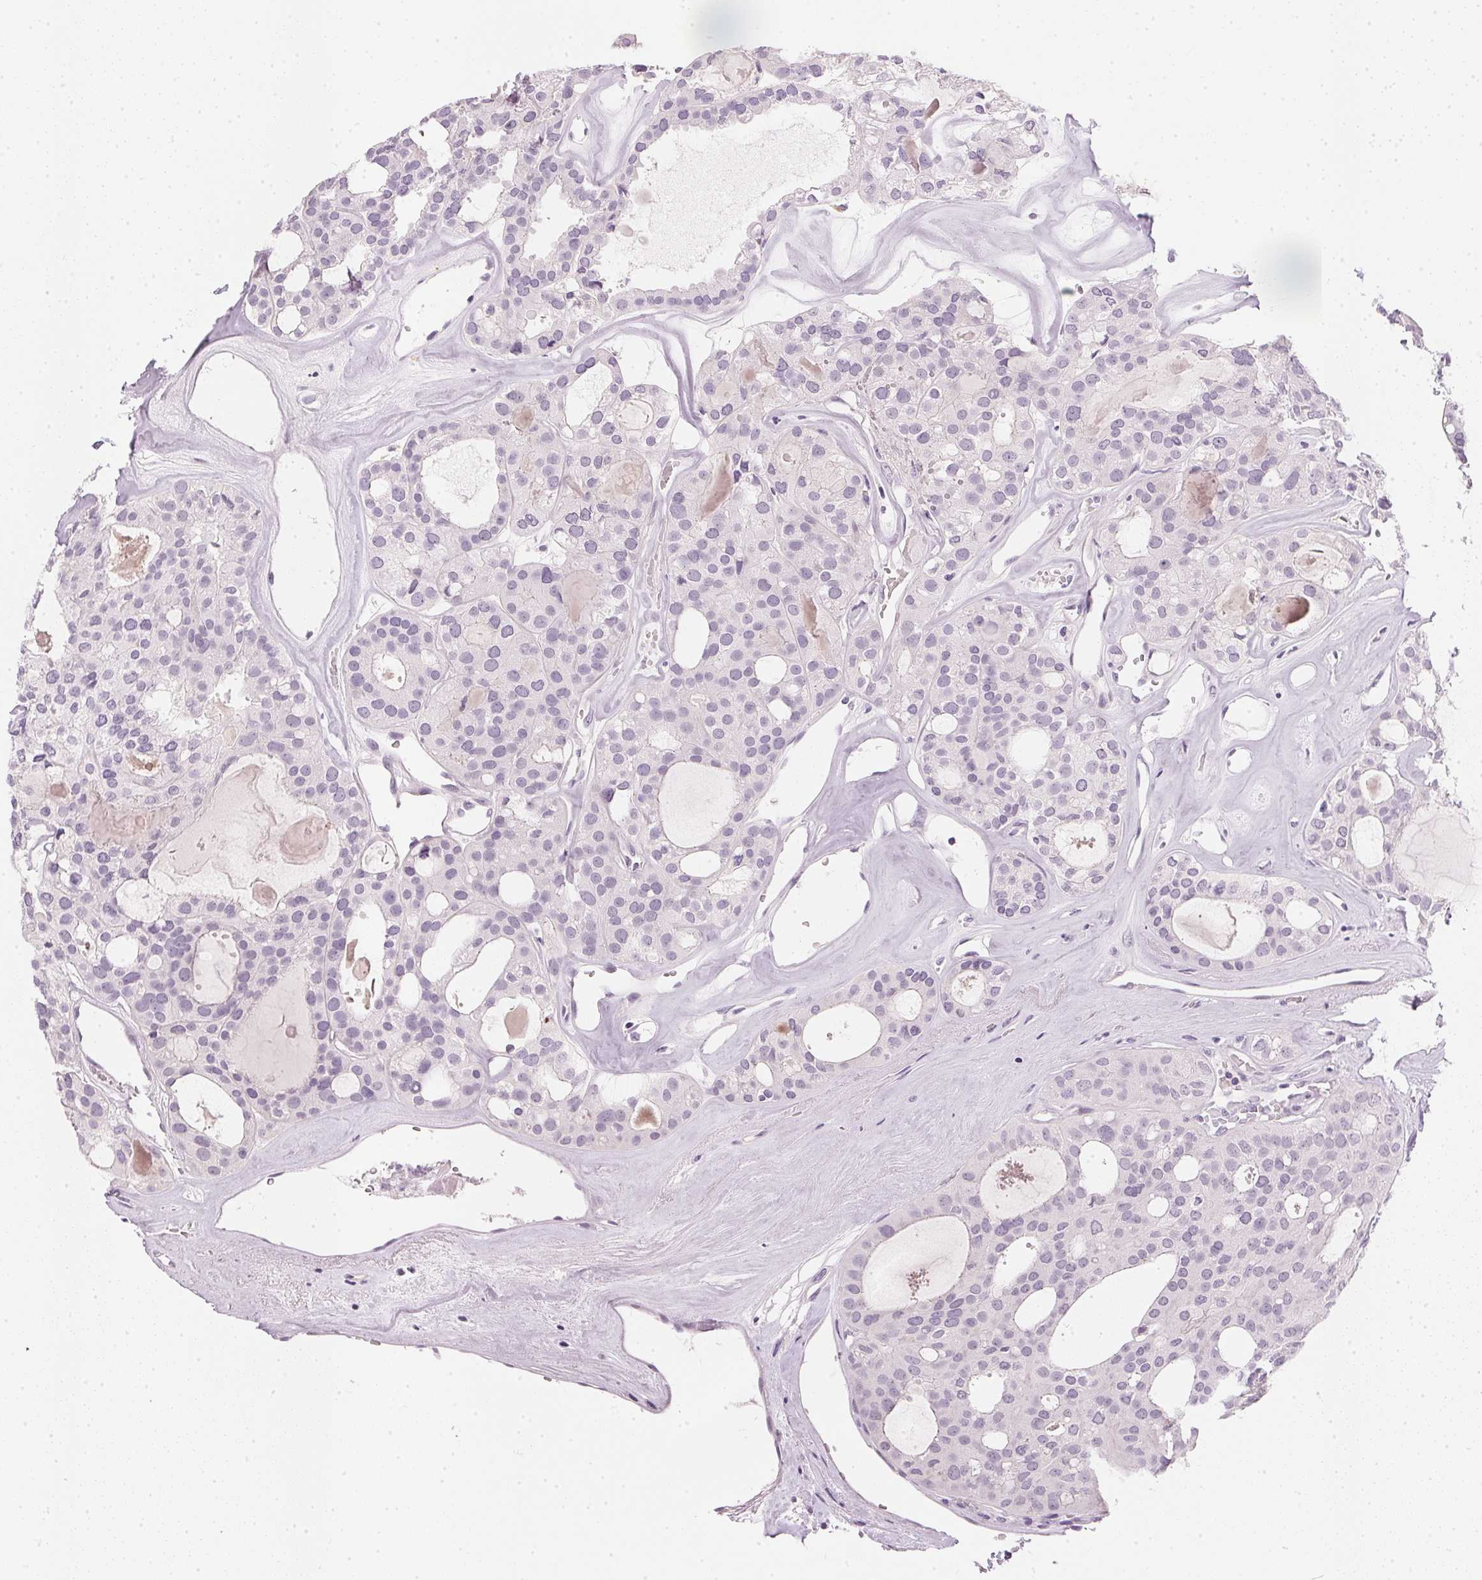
{"staining": {"intensity": "negative", "quantity": "none", "location": "none"}, "tissue": "thyroid cancer", "cell_type": "Tumor cells", "image_type": "cancer", "snomed": [{"axis": "morphology", "description": "Follicular adenoma carcinoma, NOS"}, {"axis": "topography", "description": "Thyroid gland"}], "caption": "Micrograph shows no protein positivity in tumor cells of follicular adenoma carcinoma (thyroid) tissue. (Stains: DAB (3,3'-diaminobenzidine) immunohistochemistry with hematoxylin counter stain, Microscopy: brightfield microscopy at high magnification).", "gene": "CHST4", "patient": {"sex": "male", "age": 75}}